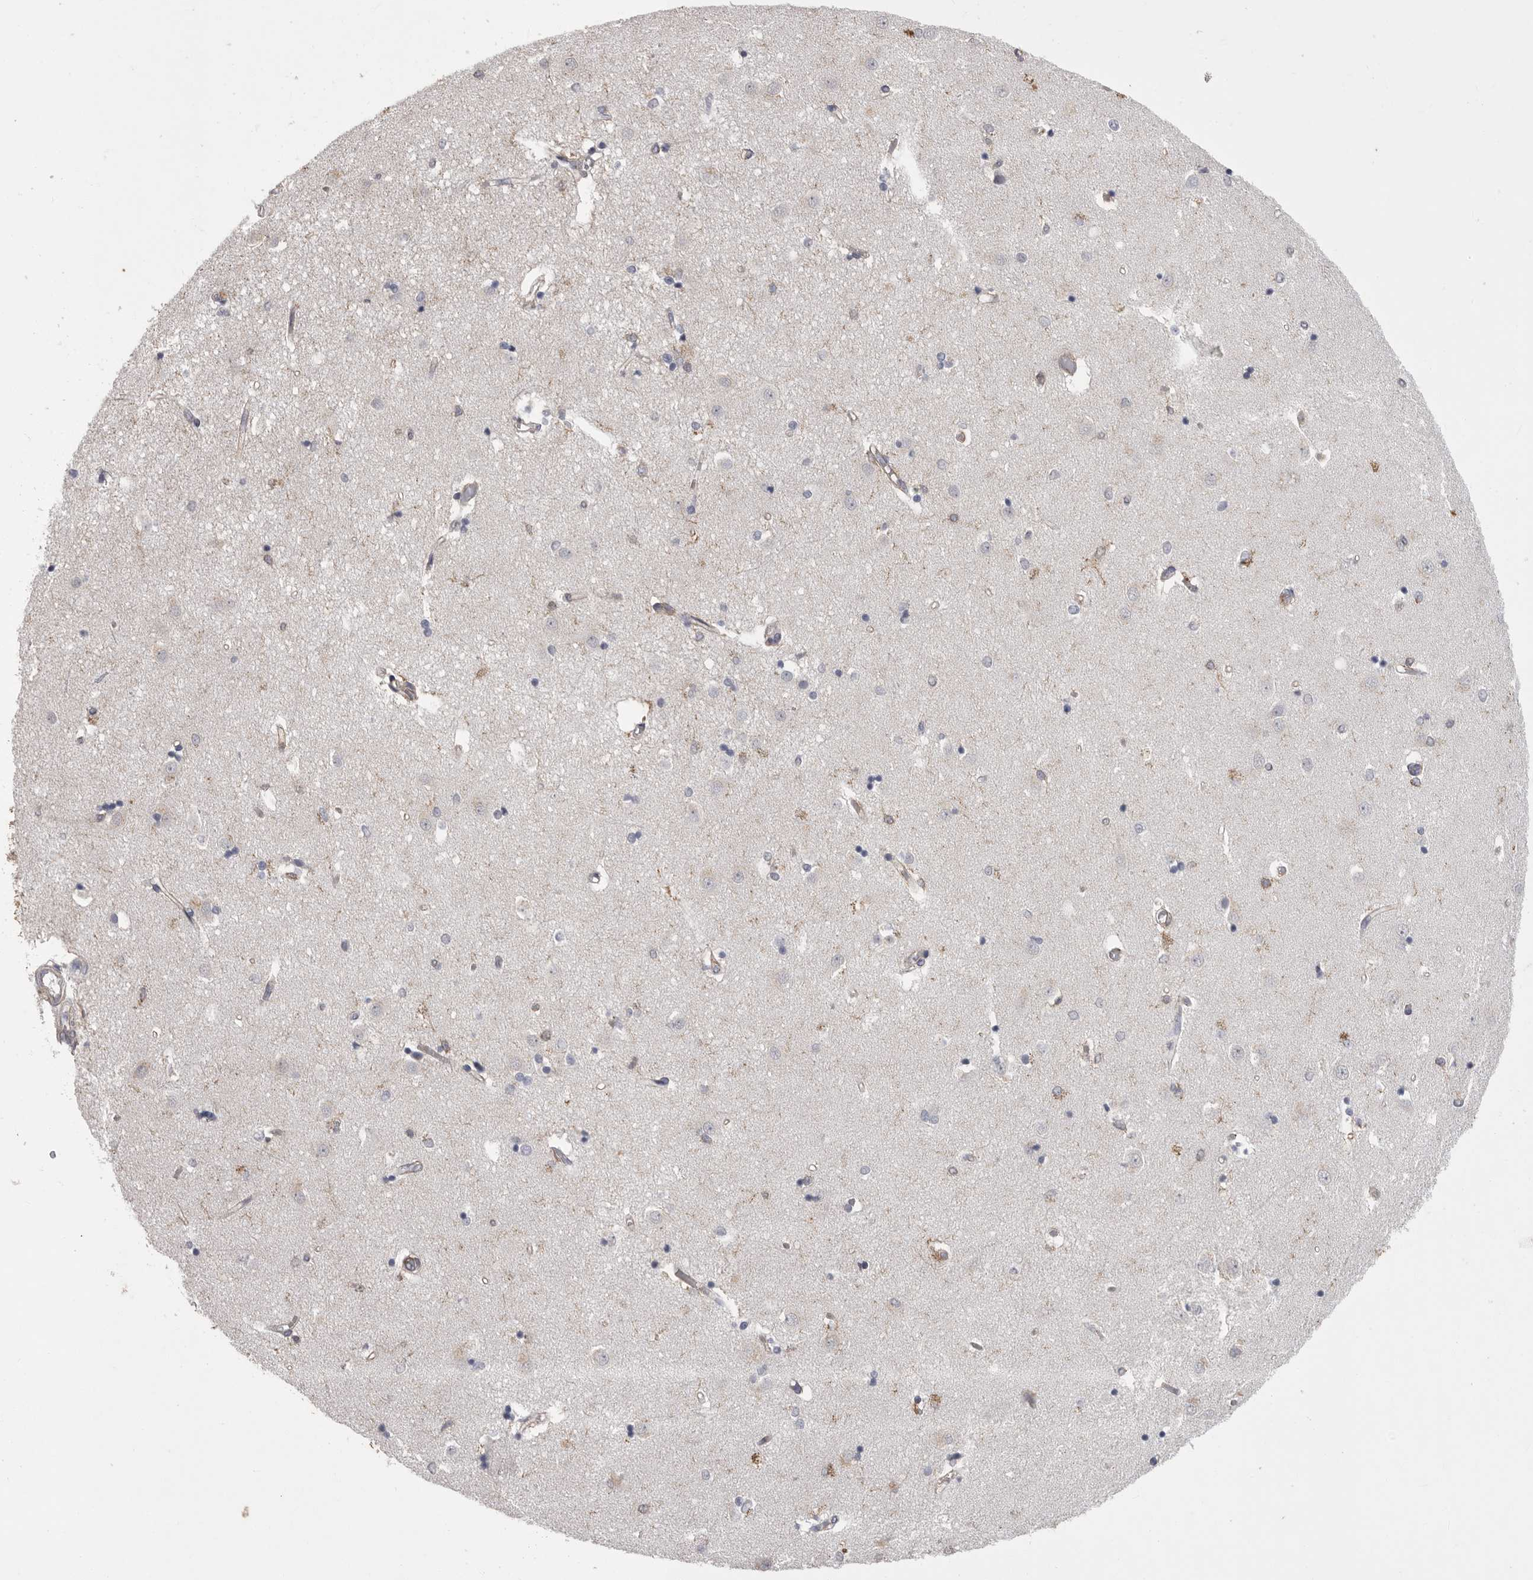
{"staining": {"intensity": "weak", "quantity": "<25%", "location": "cytoplasmic/membranous"}, "tissue": "caudate", "cell_type": "Glial cells", "image_type": "normal", "snomed": [{"axis": "morphology", "description": "Normal tissue, NOS"}, {"axis": "topography", "description": "Lateral ventricle wall"}], "caption": "IHC photomicrograph of unremarkable caudate: human caudate stained with DAB (3,3'-diaminobenzidine) exhibits no significant protein staining in glial cells.", "gene": "SIGLEC10", "patient": {"sex": "male", "age": 45}}